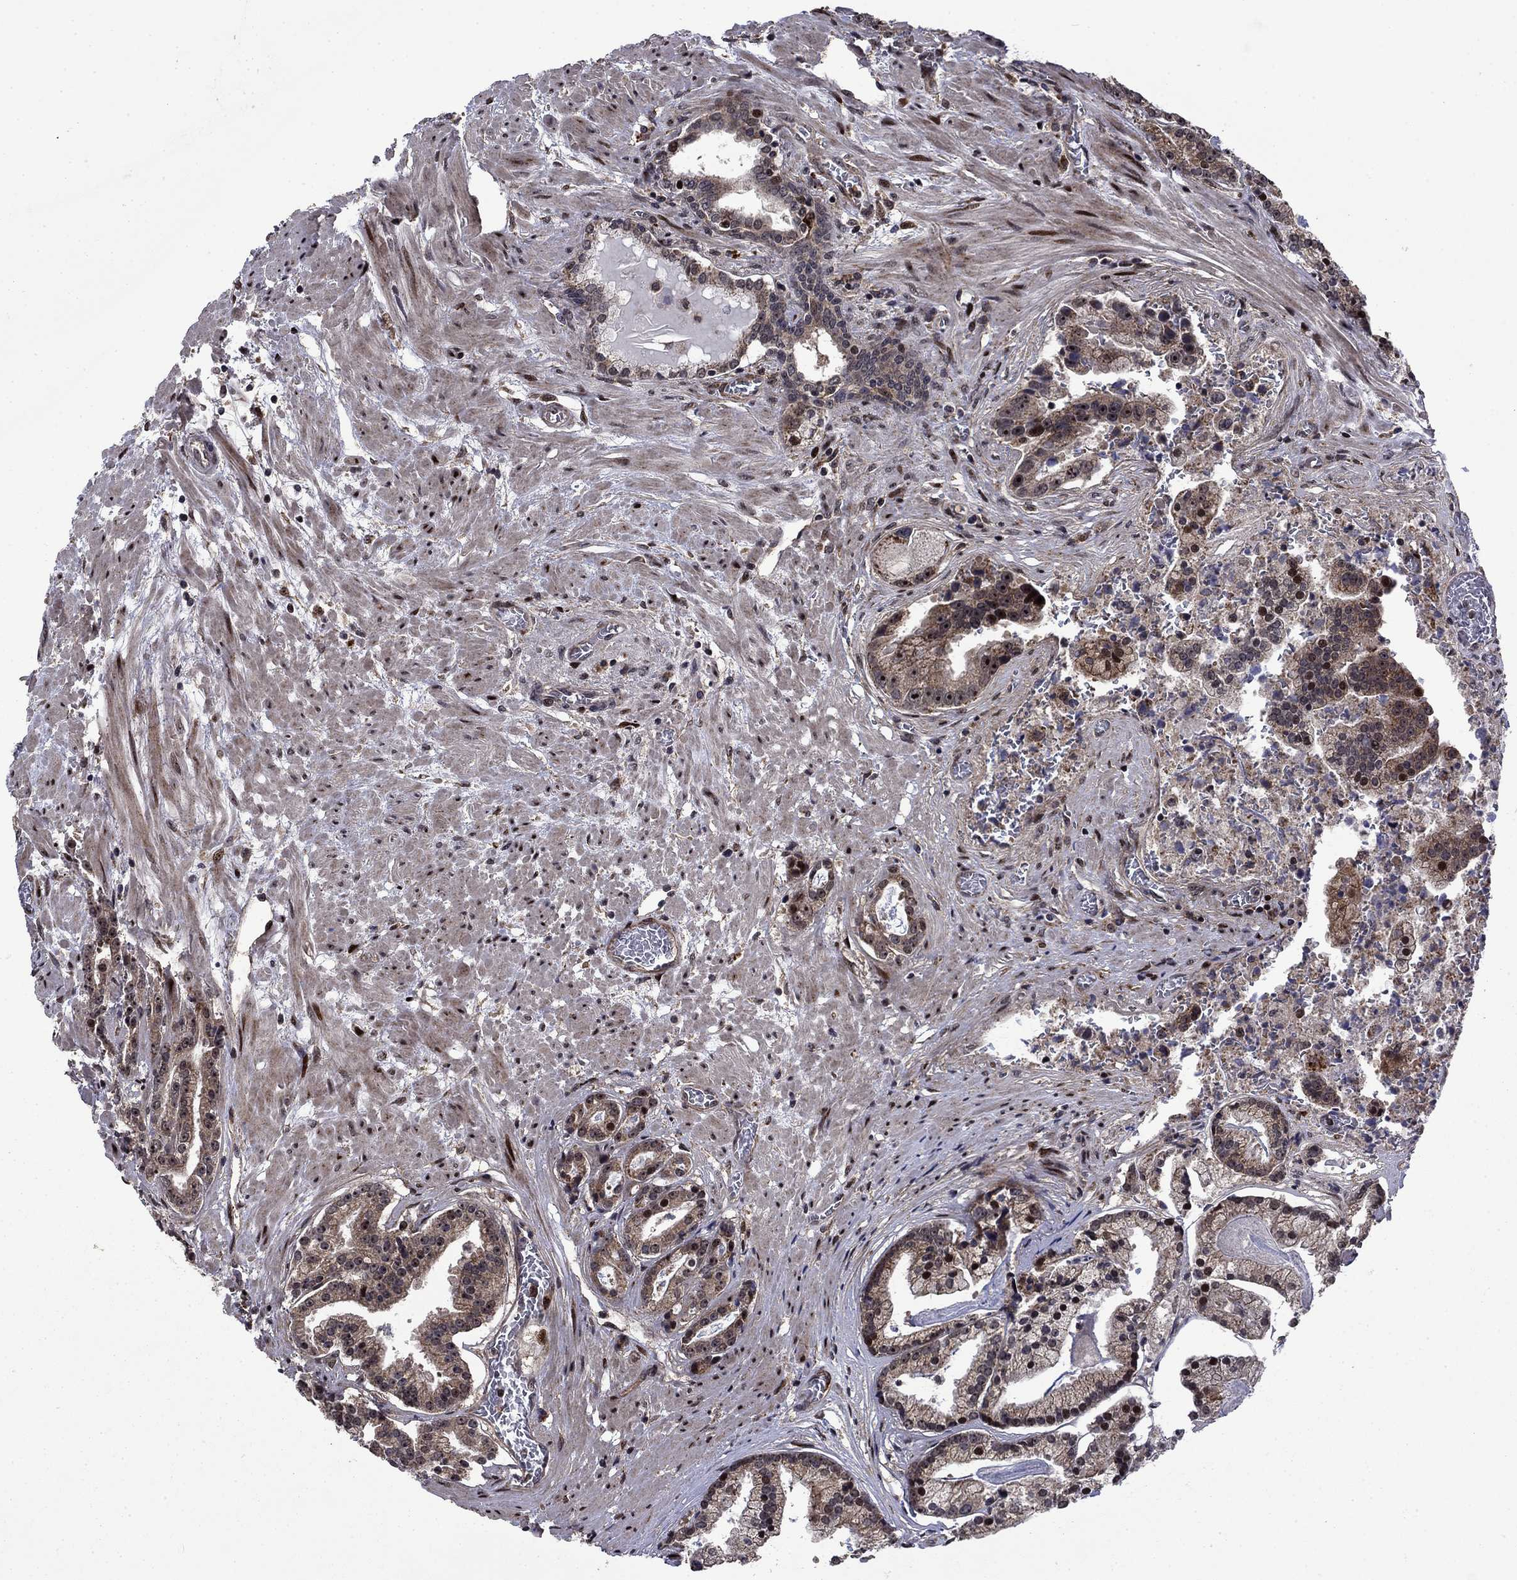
{"staining": {"intensity": "moderate", "quantity": "<25%", "location": "cytoplasmic/membranous,nuclear"}, "tissue": "prostate cancer", "cell_type": "Tumor cells", "image_type": "cancer", "snomed": [{"axis": "morphology", "description": "Adenocarcinoma, NOS"}, {"axis": "topography", "description": "Prostate and seminal vesicle, NOS"}, {"axis": "topography", "description": "Prostate"}], "caption": "Human adenocarcinoma (prostate) stained with a brown dye reveals moderate cytoplasmic/membranous and nuclear positive staining in approximately <25% of tumor cells.", "gene": "AGTPBP1", "patient": {"sex": "male", "age": 44}}